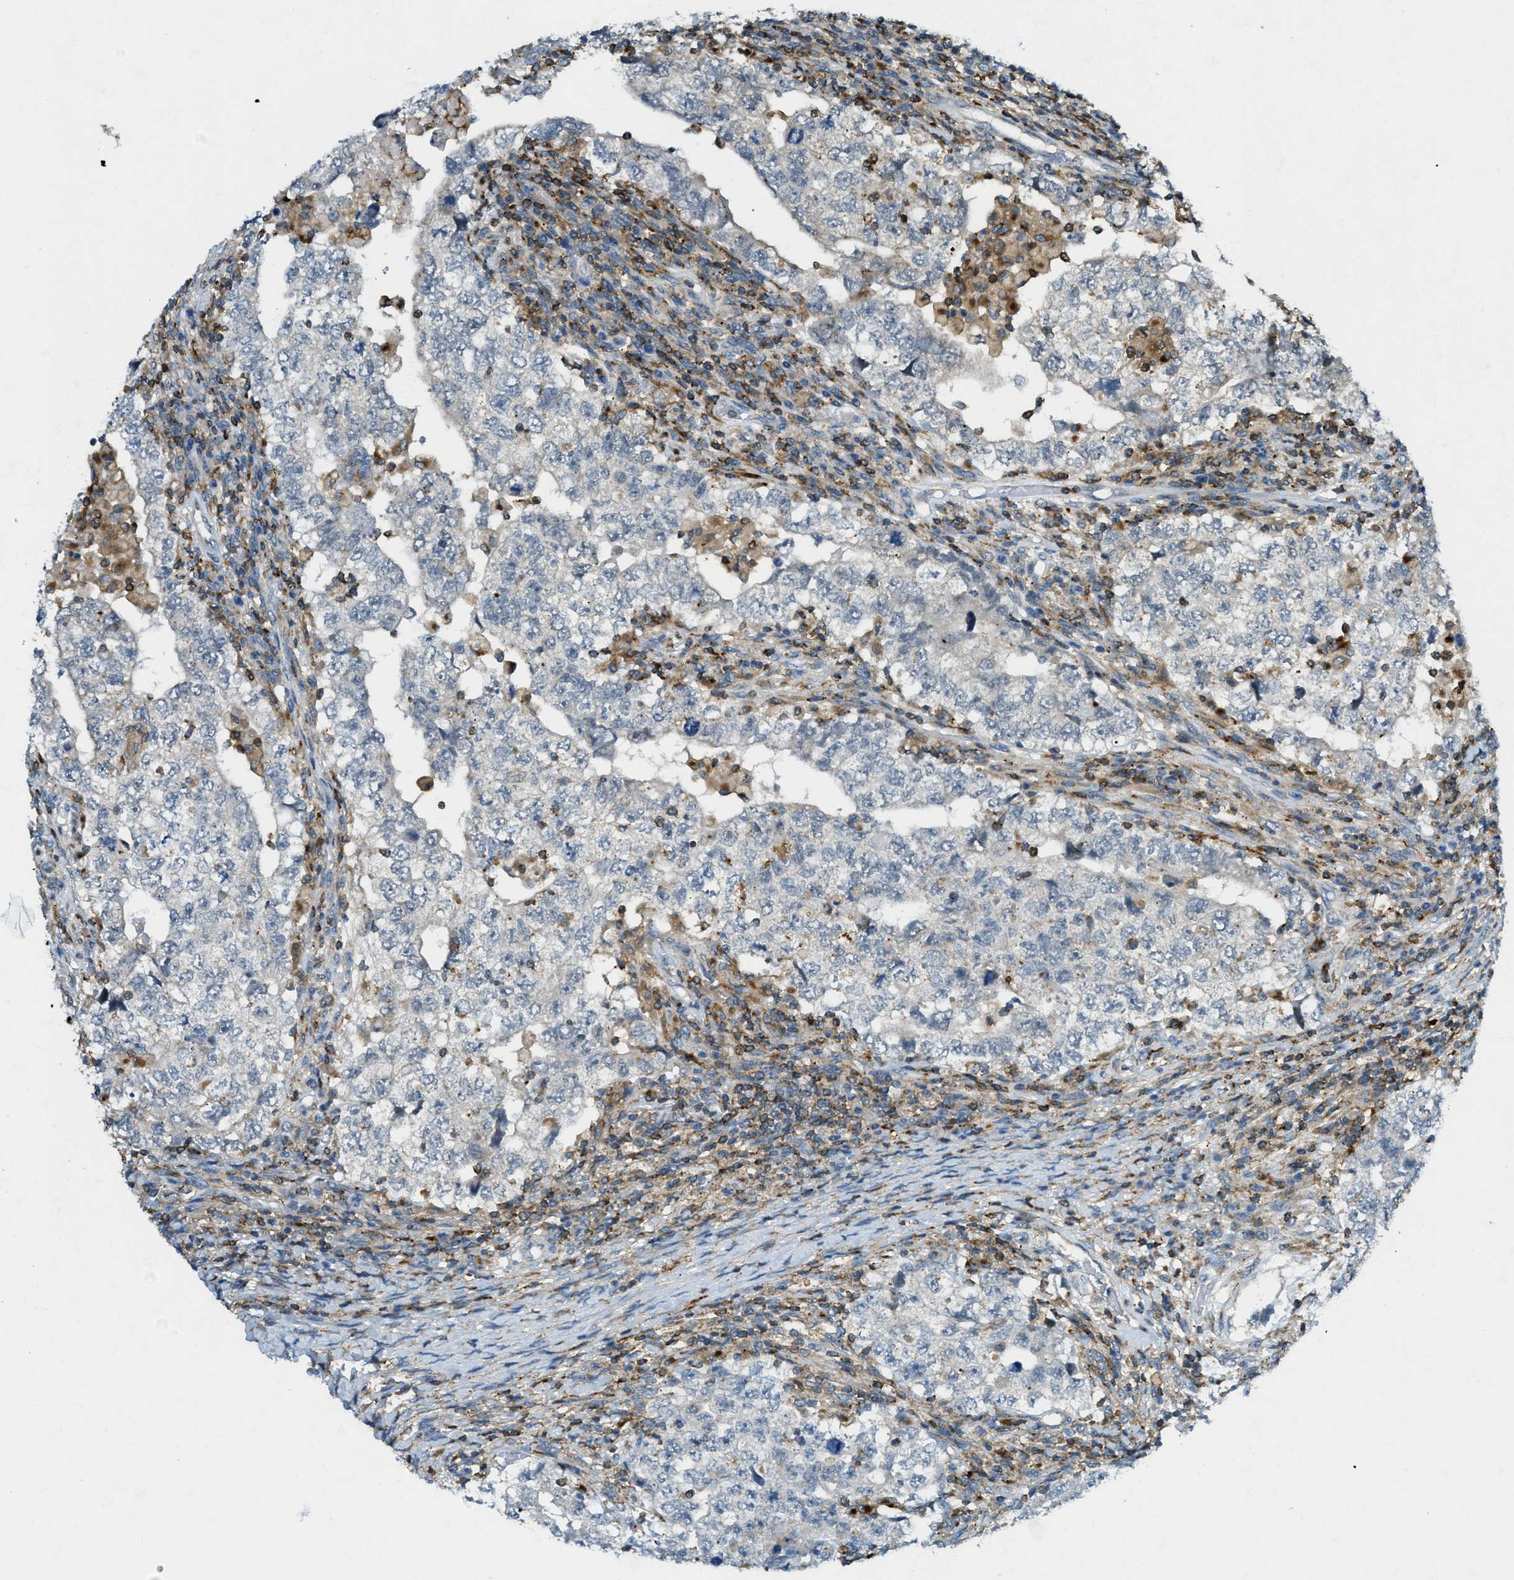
{"staining": {"intensity": "negative", "quantity": "none", "location": "none"}, "tissue": "testis cancer", "cell_type": "Tumor cells", "image_type": "cancer", "snomed": [{"axis": "morphology", "description": "Carcinoma, Embryonal, NOS"}, {"axis": "topography", "description": "Testis"}], "caption": "This is an immunohistochemistry (IHC) micrograph of human testis cancer (embryonal carcinoma). There is no positivity in tumor cells.", "gene": "PLBD2", "patient": {"sex": "male", "age": 36}}